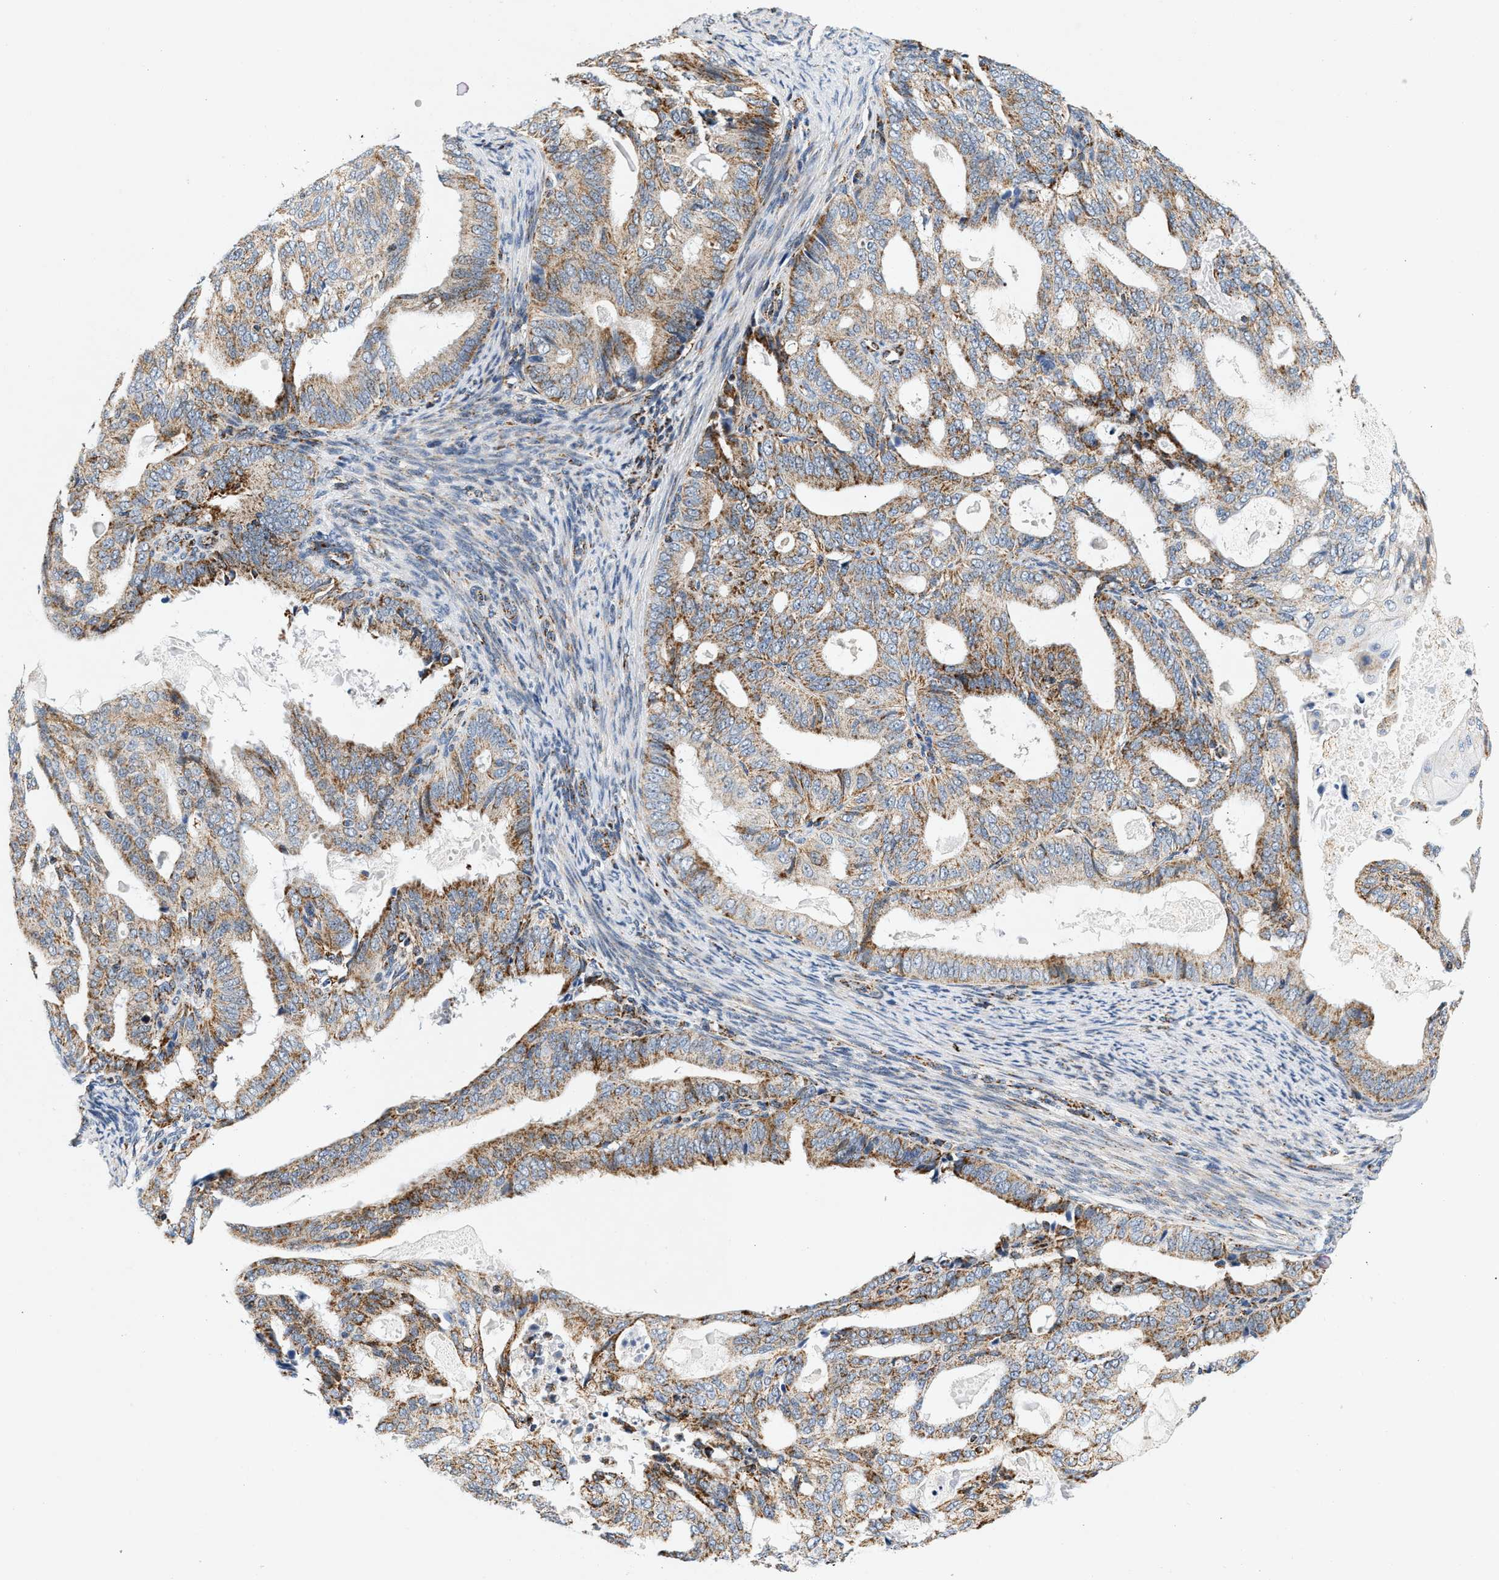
{"staining": {"intensity": "moderate", "quantity": ">75%", "location": "cytoplasmic/membranous"}, "tissue": "endometrial cancer", "cell_type": "Tumor cells", "image_type": "cancer", "snomed": [{"axis": "morphology", "description": "Adenocarcinoma, NOS"}, {"axis": "topography", "description": "Endometrium"}], "caption": "Immunohistochemistry (DAB) staining of adenocarcinoma (endometrial) displays moderate cytoplasmic/membranous protein positivity in approximately >75% of tumor cells. (DAB (3,3'-diaminobenzidine) IHC with brightfield microscopy, high magnification).", "gene": "PDE1A", "patient": {"sex": "female", "age": 58}}